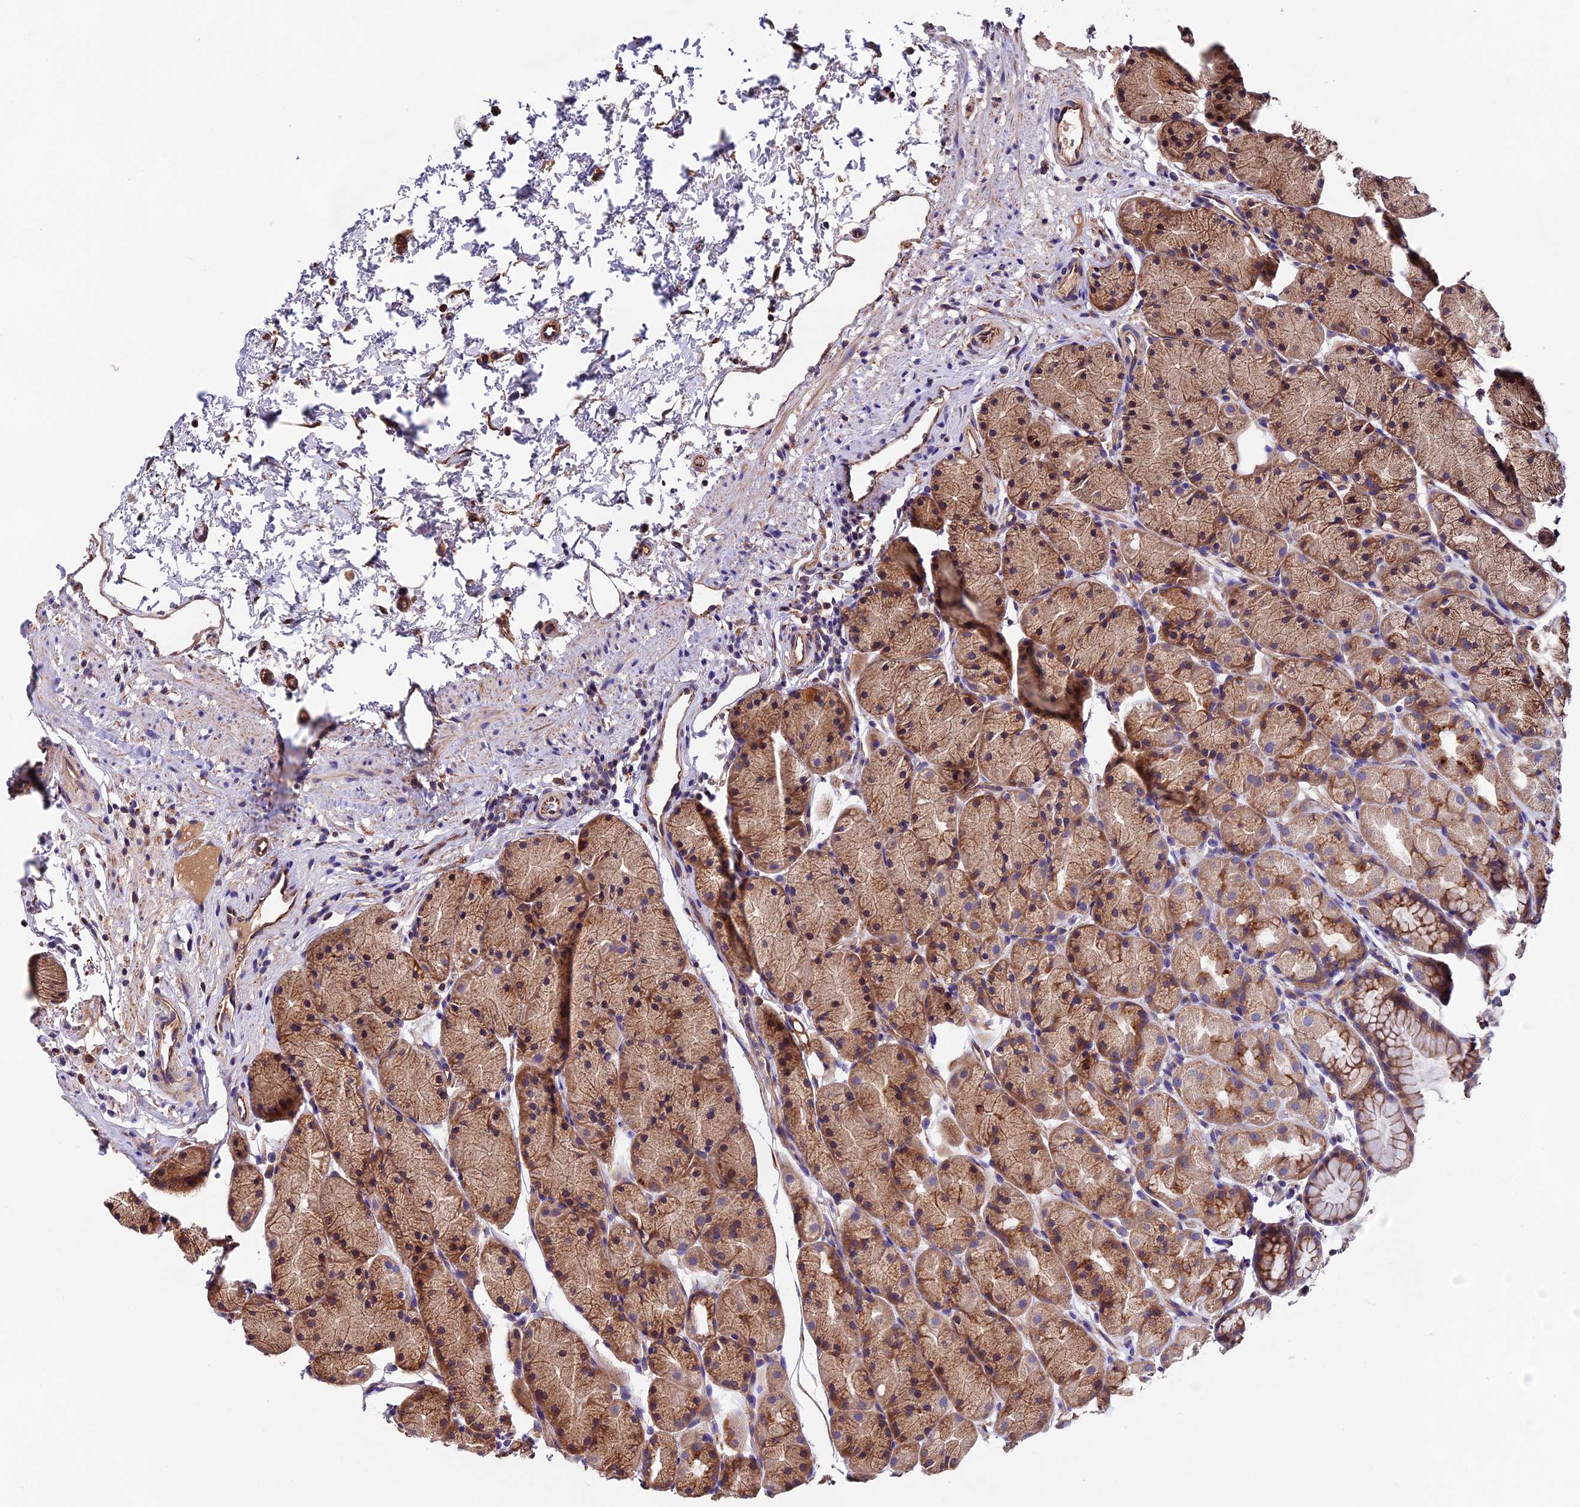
{"staining": {"intensity": "moderate", "quantity": ">75%", "location": "cytoplasmic/membranous"}, "tissue": "stomach", "cell_type": "Glandular cells", "image_type": "normal", "snomed": [{"axis": "morphology", "description": "Normal tissue, NOS"}, {"axis": "topography", "description": "Stomach, upper"}, {"axis": "topography", "description": "Stomach"}], "caption": "An IHC image of benign tissue is shown. Protein staining in brown shows moderate cytoplasmic/membranous positivity in stomach within glandular cells.", "gene": "CLN5", "patient": {"sex": "male", "age": 47}}